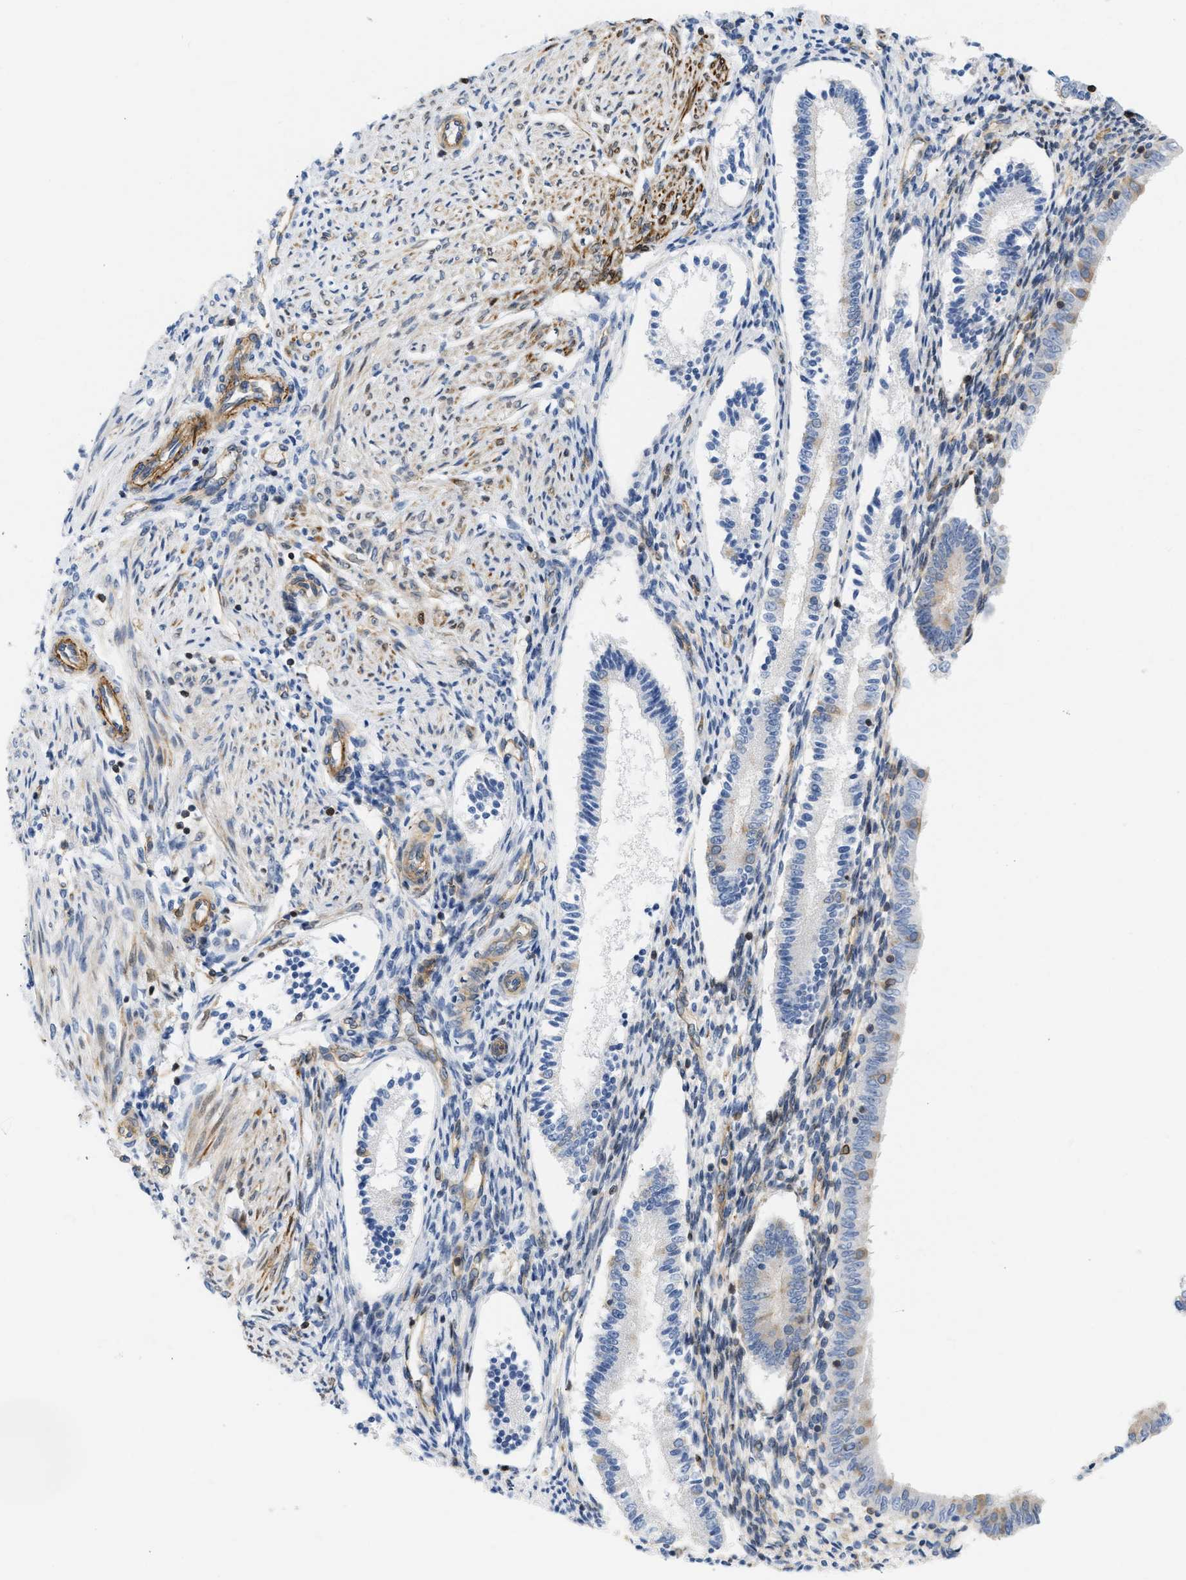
{"staining": {"intensity": "weak", "quantity": "25%-75%", "location": "cytoplasmic/membranous"}, "tissue": "endometrium", "cell_type": "Cells in endometrial stroma", "image_type": "normal", "snomed": [{"axis": "morphology", "description": "Normal tissue, NOS"}, {"axis": "topography", "description": "Endometrium"}], "caption": "Benign endometrium displays weak cytoplasmic/membranous staining in about 25%-75% of cells in endometrial stroma, visualized by immunohistochemistry.", "gene": "STRN", "patient": {"sex": "female", "age": 42}}